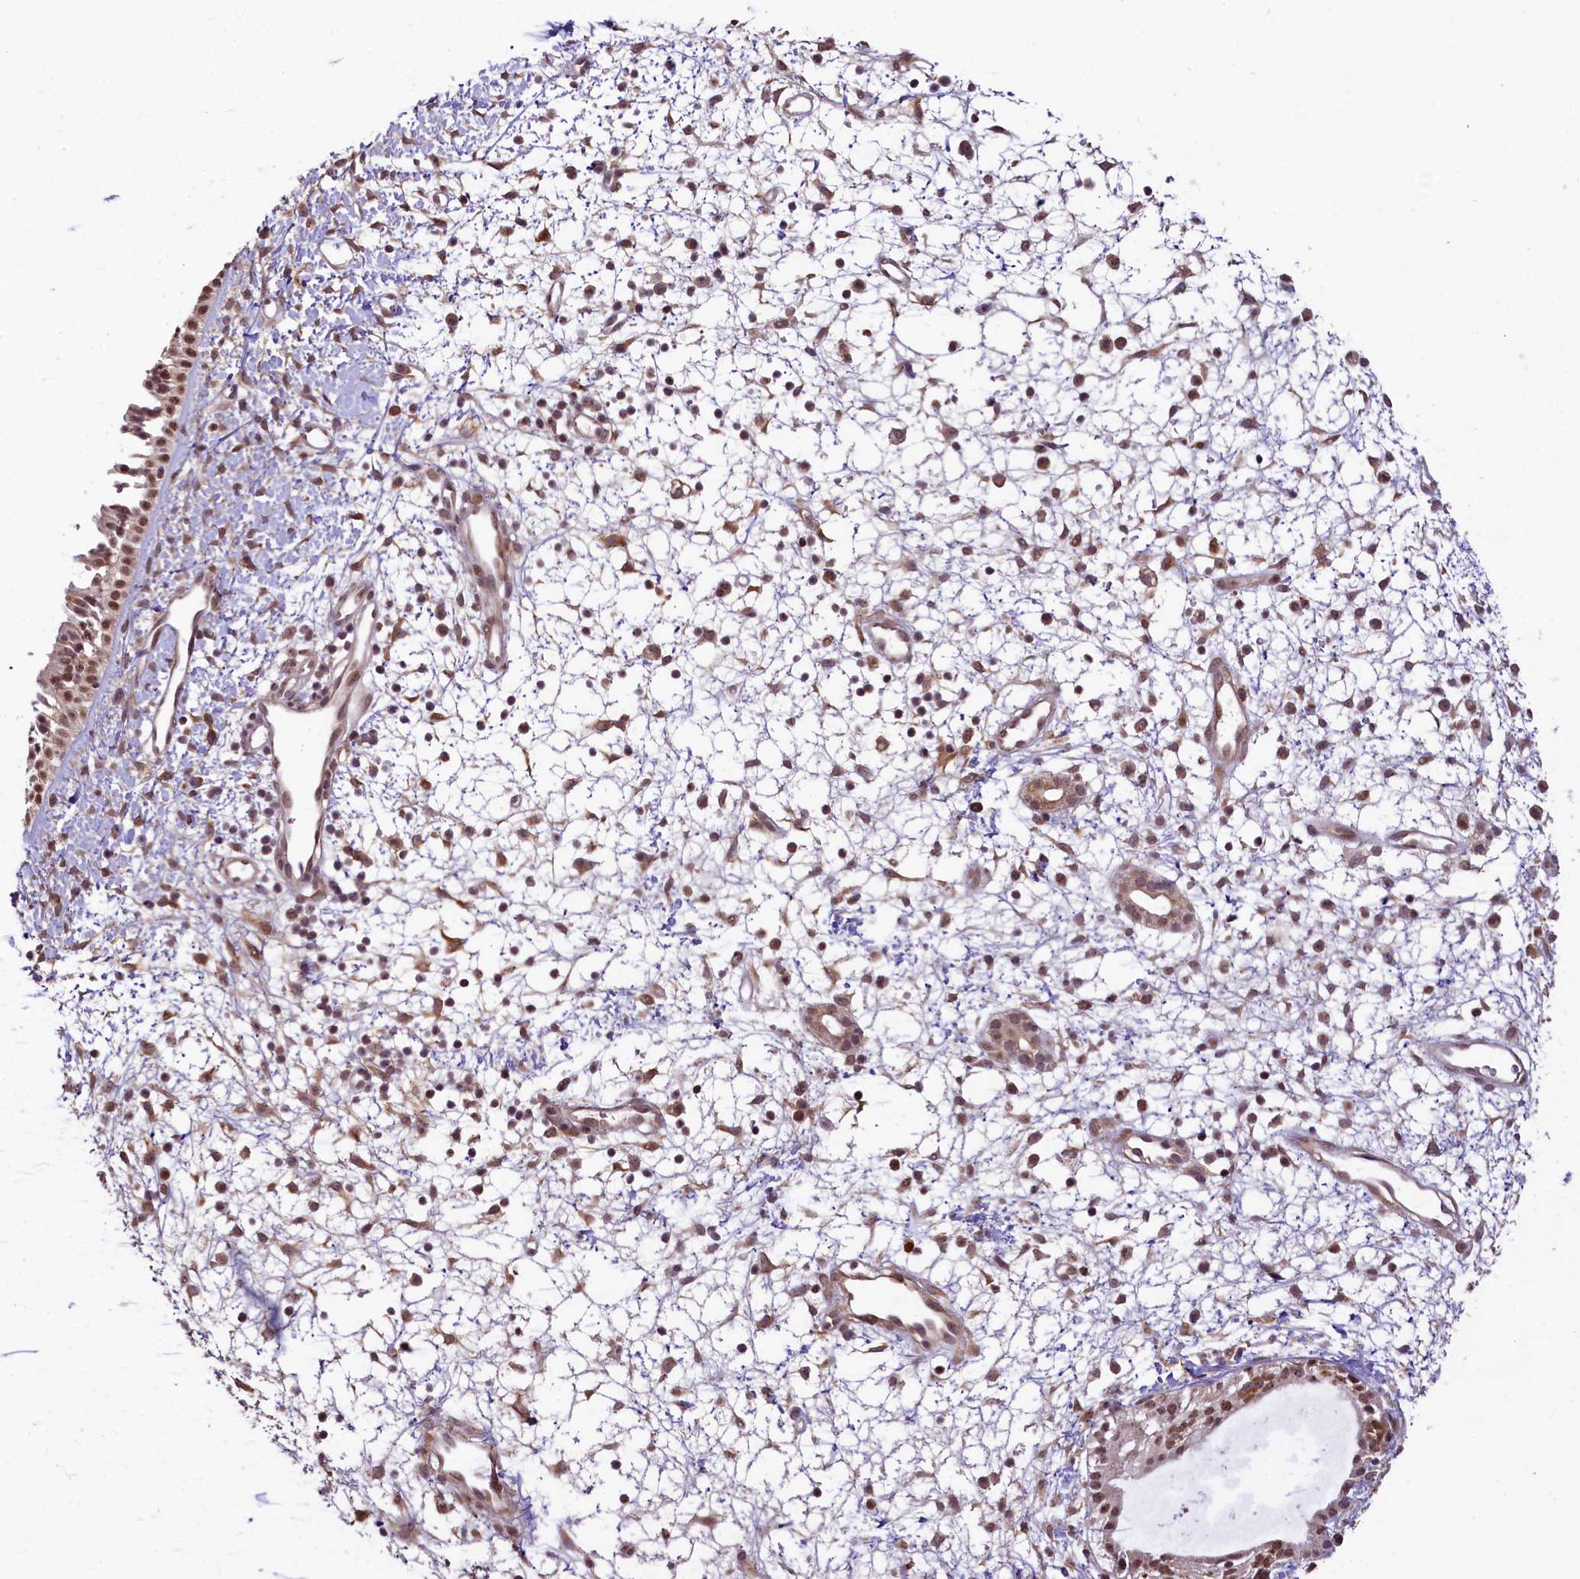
{"staining": {"intensity": "moderate", "quantity": ">75%", "location": "cytoplasmic/membranous,nuclear"}, "tissue": "nasopharynx", "cell_type": "Respiratory epithelial cells", "image_type": "normal", "snomed": [{"axis": "morphology", "description": "Normal tissue, NOS"}, {"axis": "topography", "description": "Nasopharynx"}], "caption": "Nasopharynx stained with DAB (3,3'-diaminobenzidine) IHC exhibits medium levels of moderate cytoplasmic/membranous,nuclear expression in about >75% of respiratory epithelial cells. (DAB IHC, brown staining for protein, blue staining for nuclei).", "gene": "RBBP8", "patient": {"sex": "male", "age": 22}}